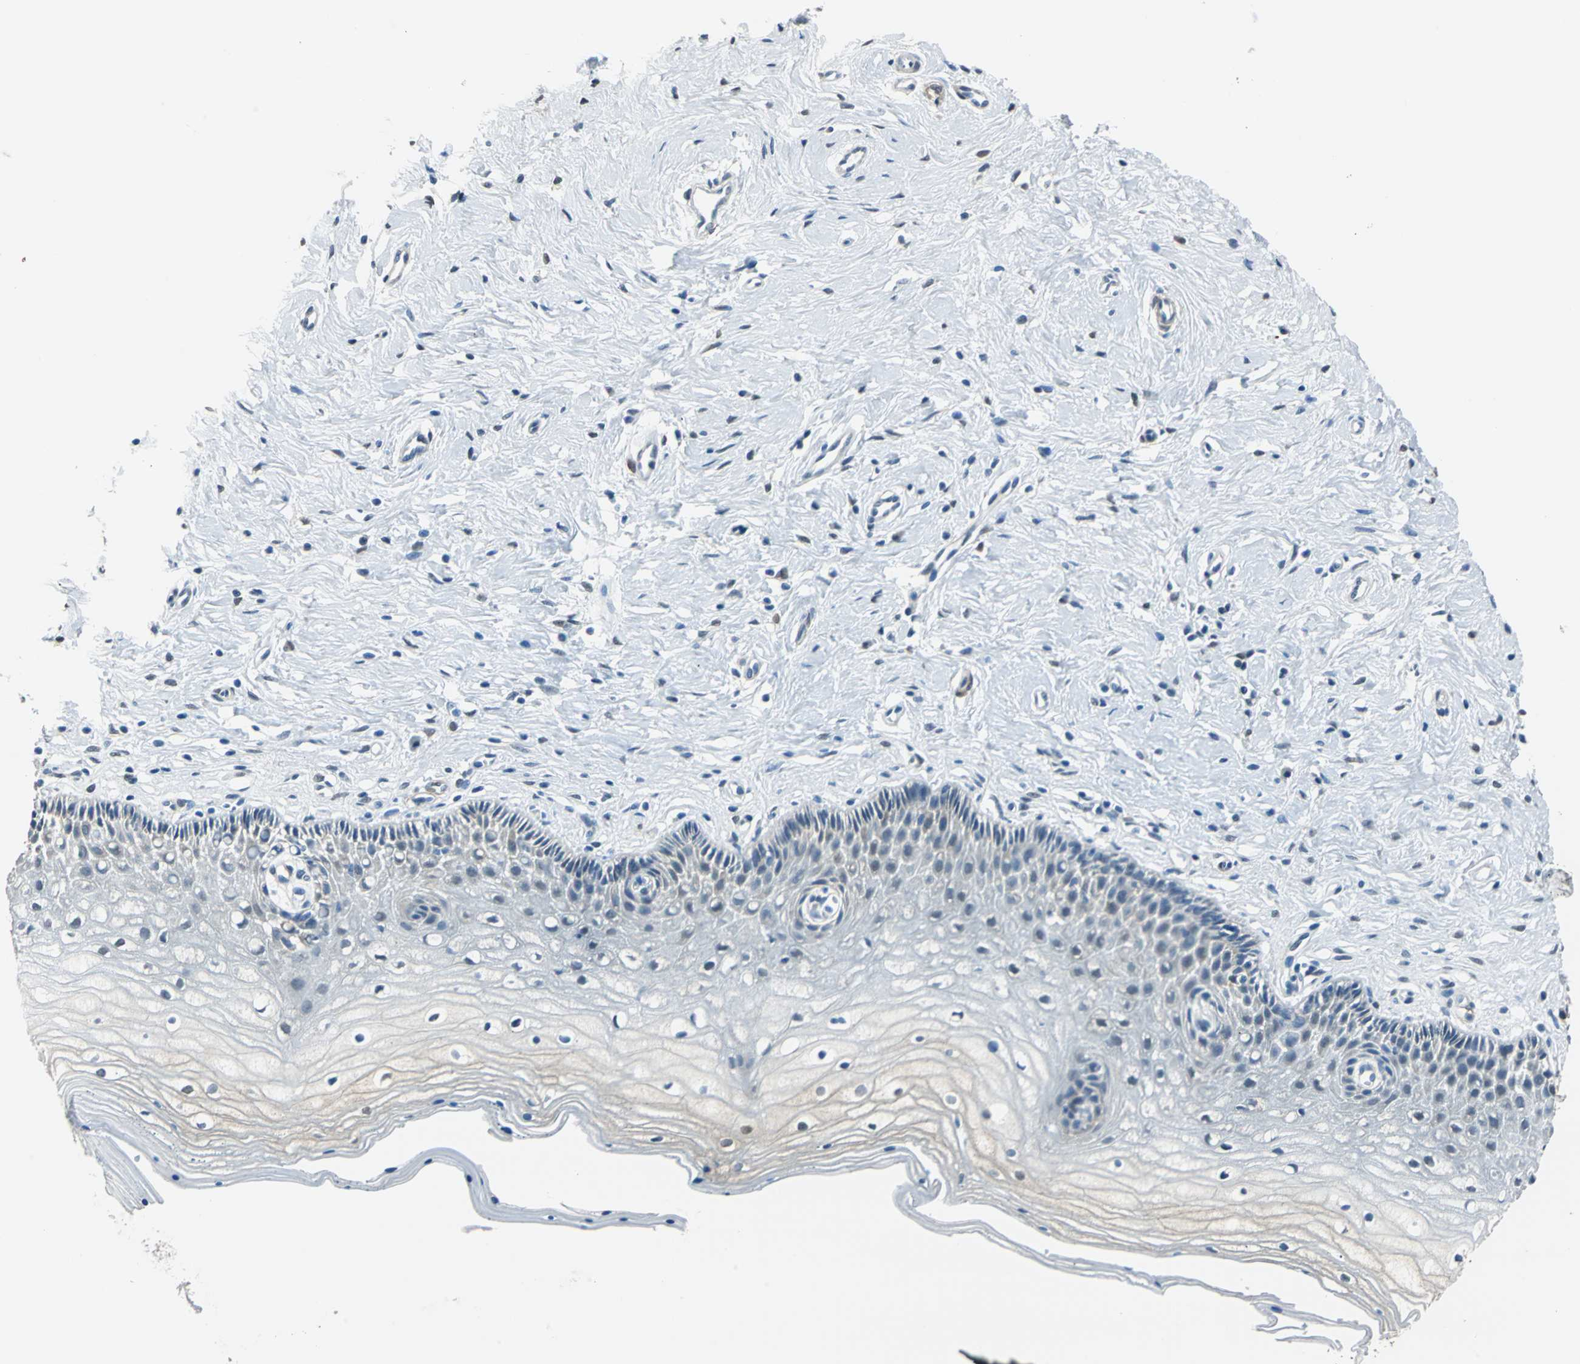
{"staining": {"intensity": "weak", "quantity": "25%-75%", "location": "cytoplasmic/membranous"}, "tissue": "cervix", "cell_type": "Squamous epithelial cells", "image_type": "normal", "snomed": [{"axis": "morphology", "description": "Normal tissue, NOS"}, {"axis": "topography", "description": "Cervix"}], "caption": "Brown immunohistochemical staining in benign human cervix shows weak cytoplasmic/membranous staining in about 25%-75% of squamous epithelial cells. (Brightfield microscopy of DAB IHC at high magnification).", "gene": "FKBP4", "patient": {"sex": "female", "age": 46}}